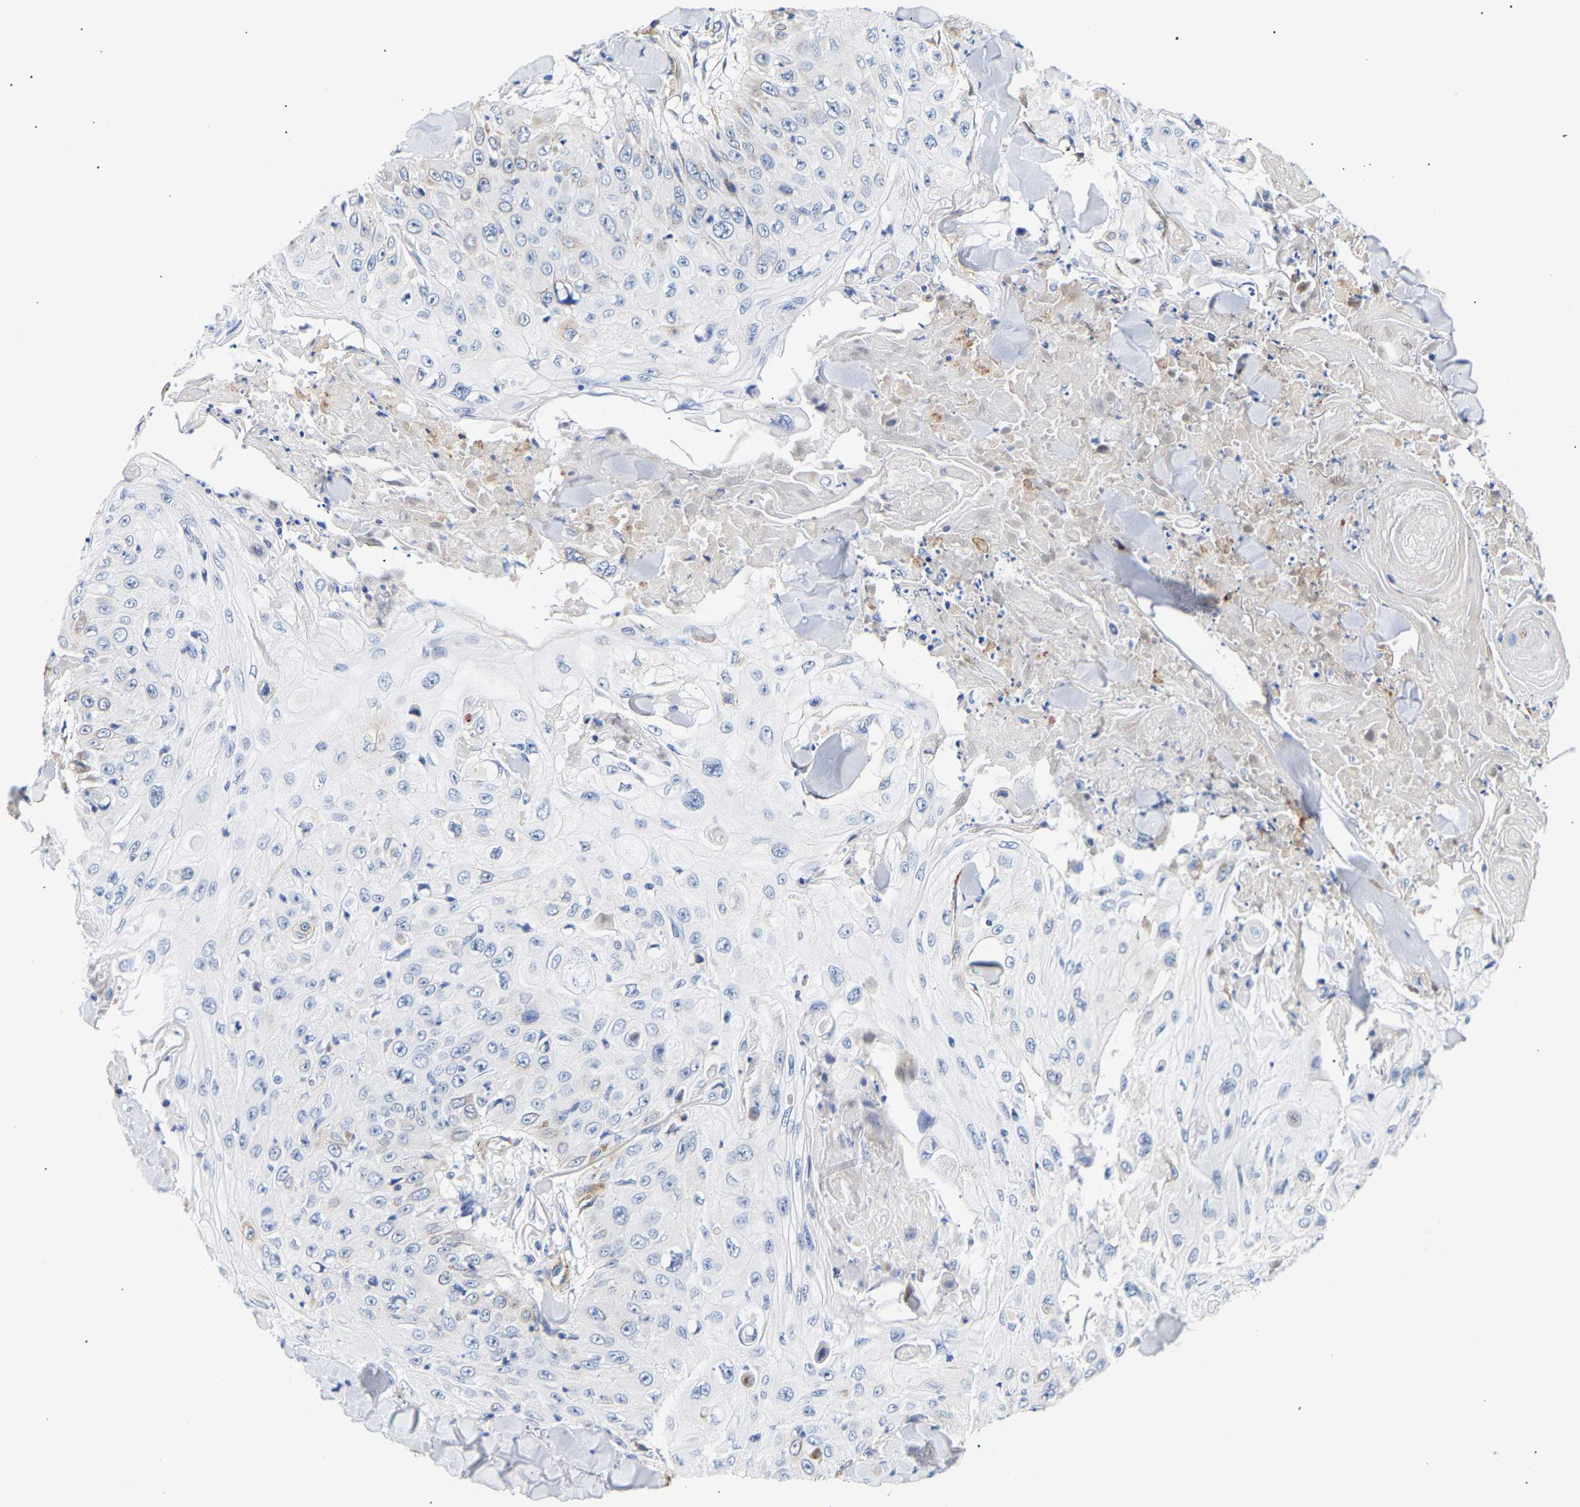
{"staining": {"intensity": "negative", "quantity": "none", "location": "none"}, "tissue": "skin cancer", "cell_type": "Tumor cells", "image_type": "cancer", "snomed": [{"axis": "morphology", "description": "Squamous cell carcinoma, NOS"}, {"axis": "topography", "description": "Skin"}], "caption": "Immunohistochemical staining of skin squamous cell carcinoma shows no significant positivity in tumor cells. (DAB (3,3'-diaminobenzidine) IHC visualized using brightfield microscopy, high magnification).", "gene": "IGFBP7", "patient": {"sex": "male", "age": 86}}